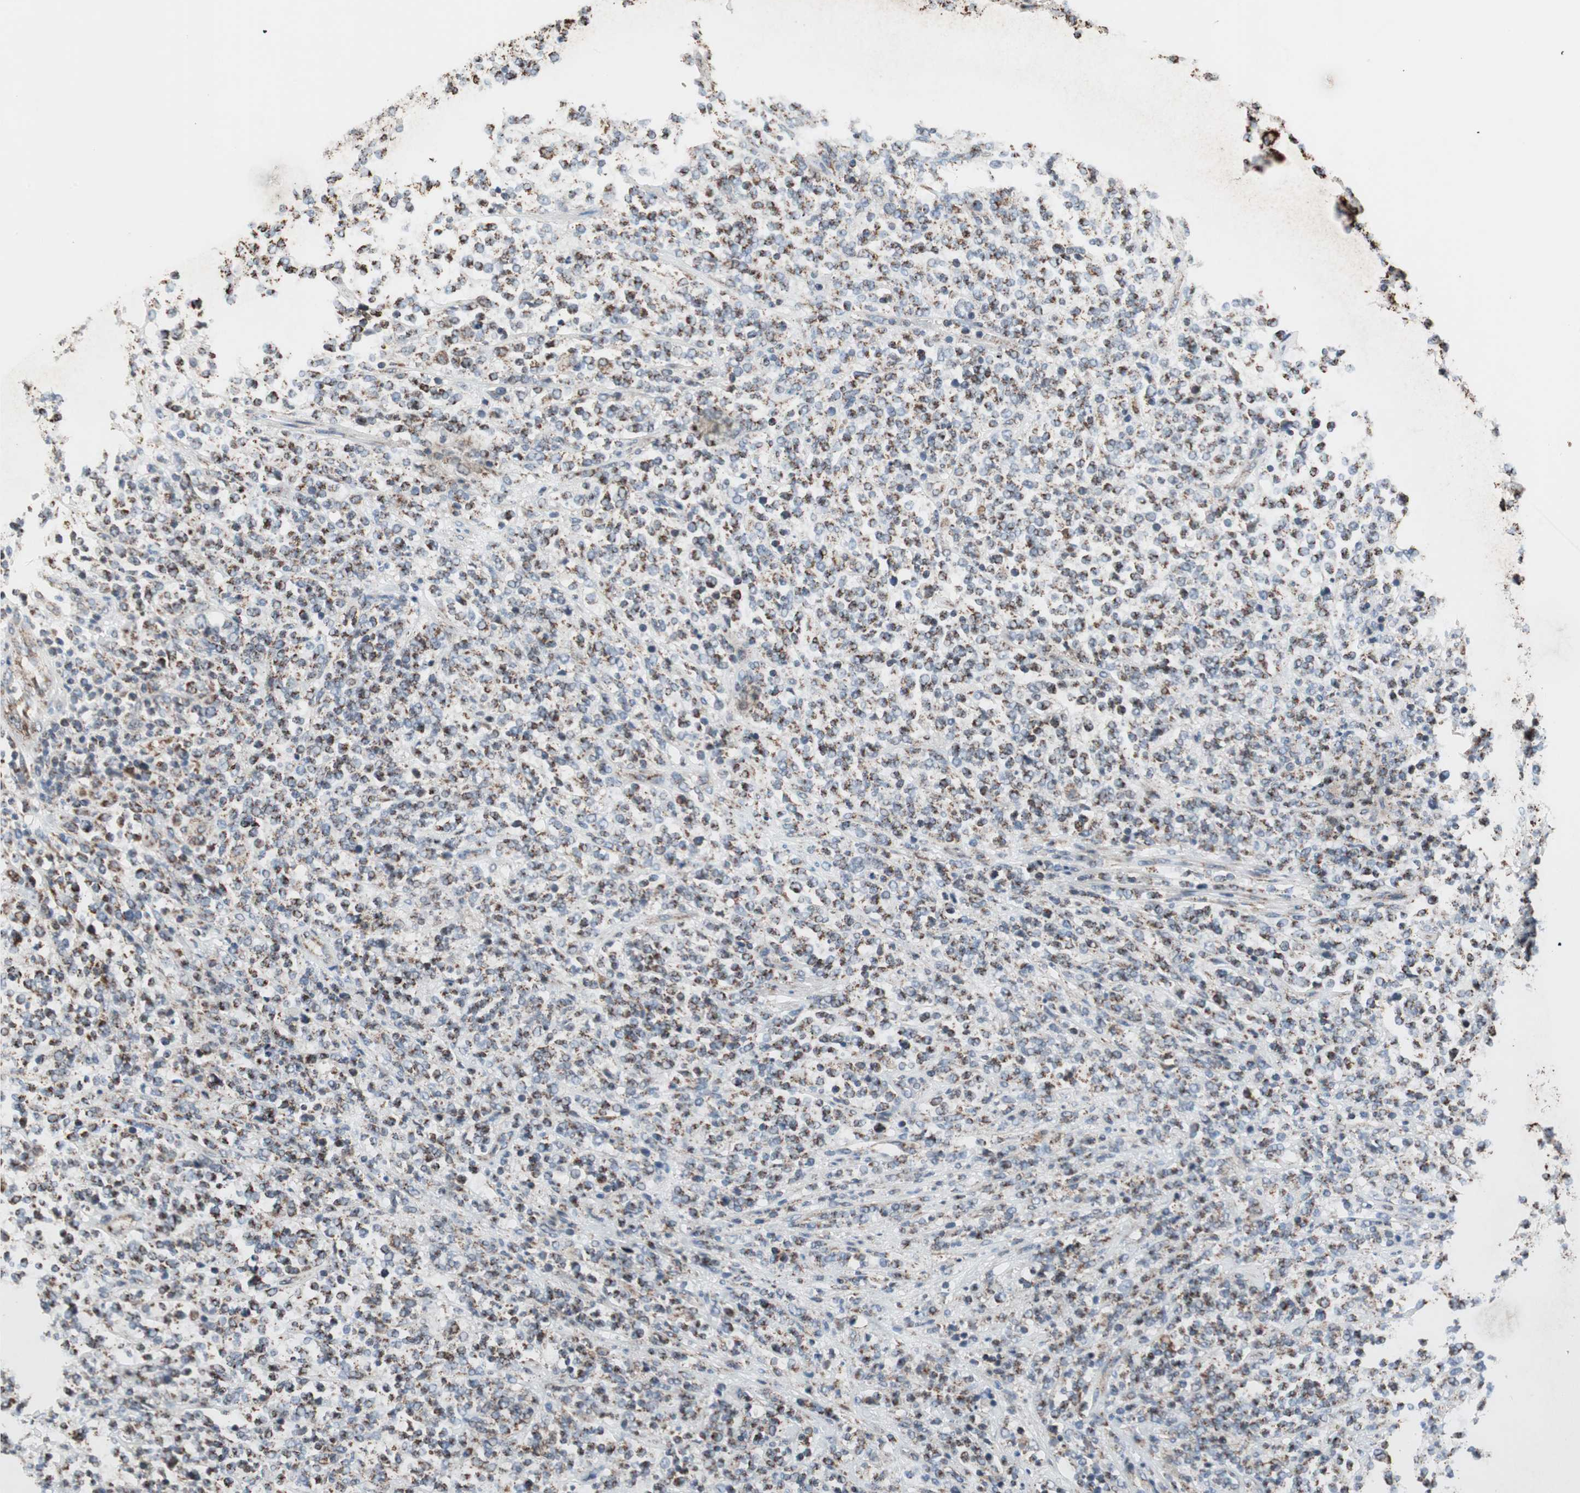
{"staining": {"intensity": "moderate", "quantity": ">75%", "location": "cytoplasmic/membranous"}, "tissue": "lymphoma", "cell_type": "Tumor cells", "image_type": "cancer", "snomed": [{"axis": "morphology", "description": "Malignant lymphoma, non-Hodgkin's type, High grade"}, {"axis": "topography", "description": "Soft tissue"}], "caption": "Brown immunohistochemical staining in high-grade malignant lymphoma, non-Hodgkin's type demonstrates moderate cytoplasmic/membranous staining in about >75% of tumor cells.", "gene": "PCSK4", "patient": {"sex": "male", "age": 18}}